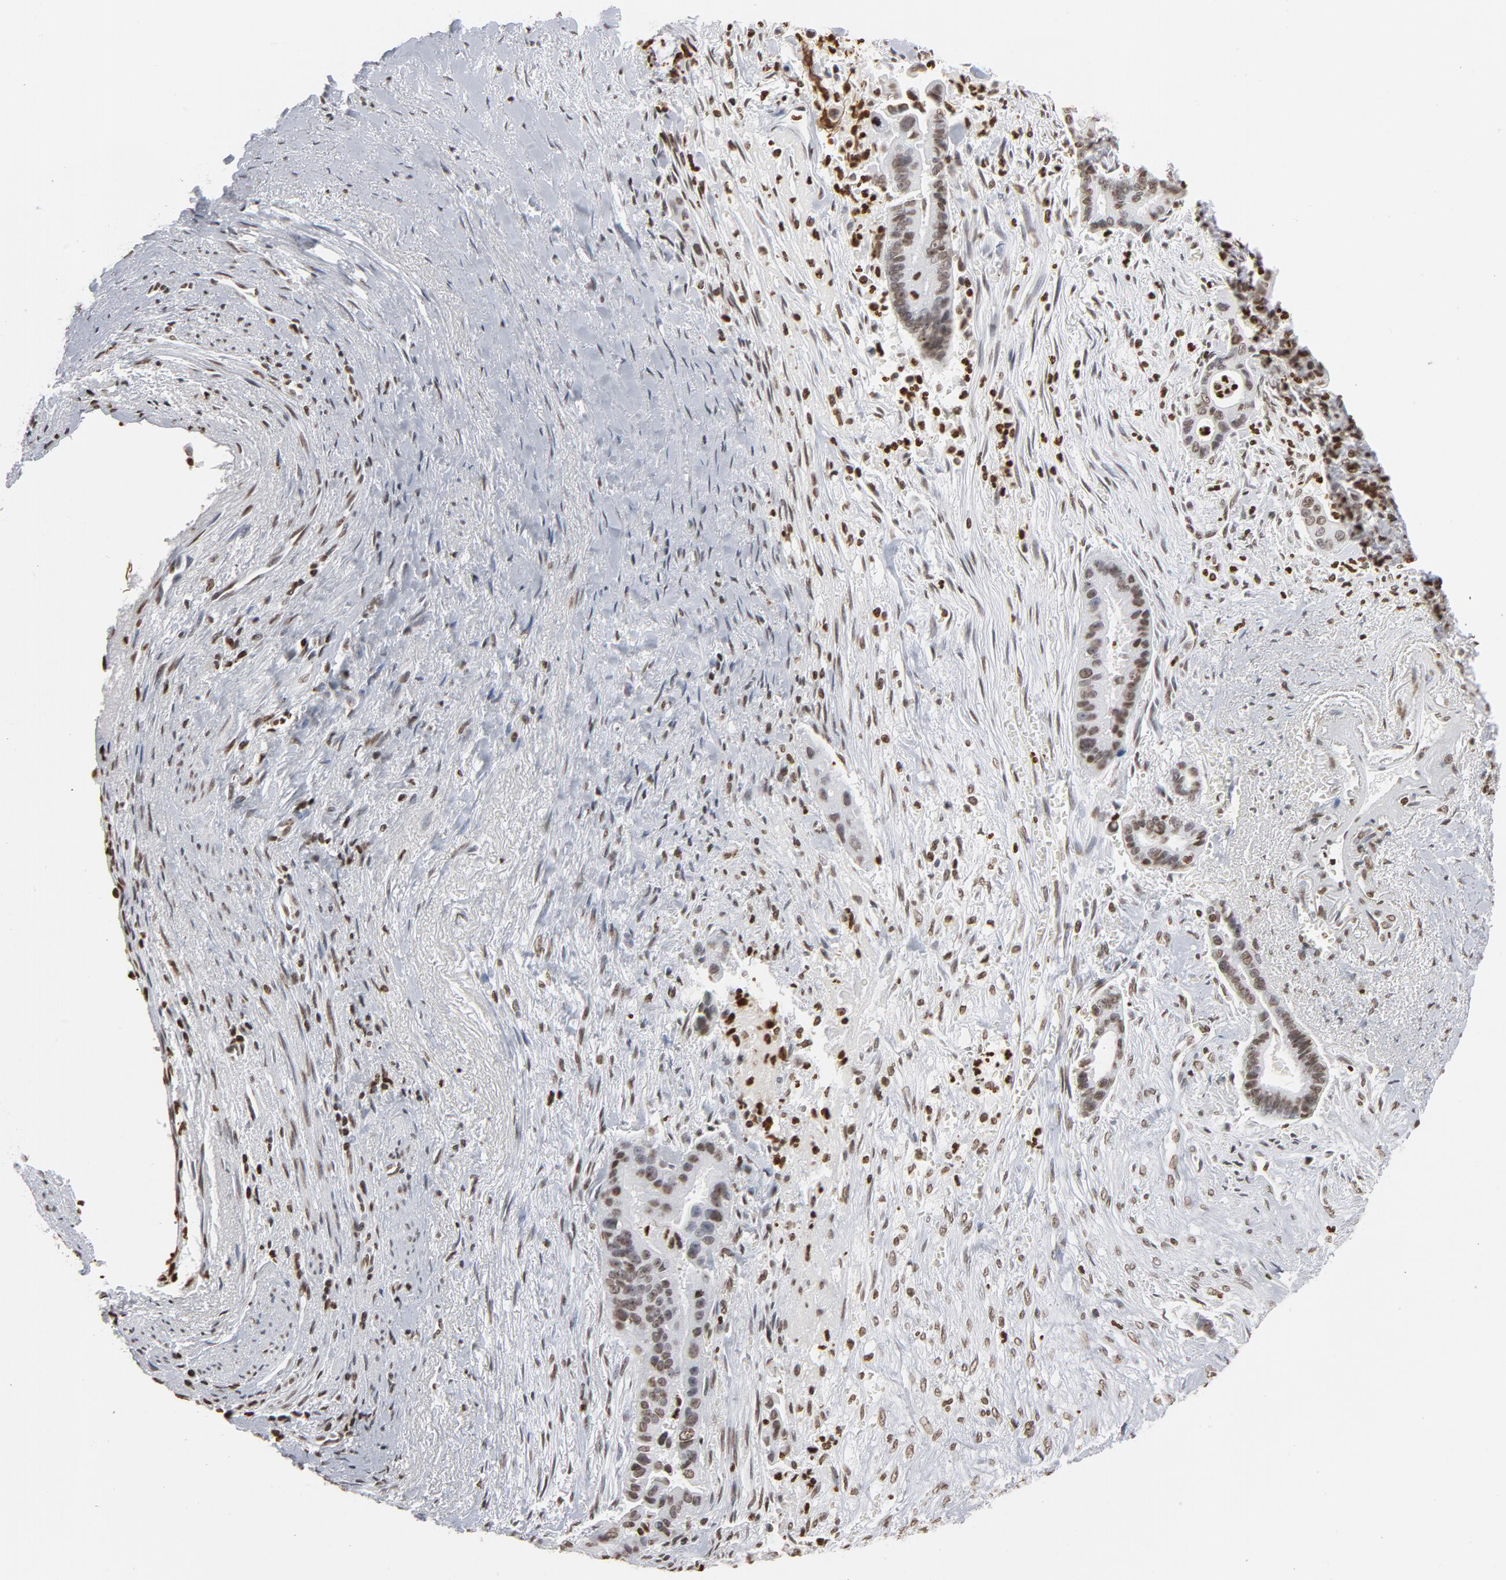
{"staining": {"intensity": "weak", "quantity": ">75%", "location": "nuclear"}, "tissue": "liver cancer", "cell_type": "Tumor cells", "image_type": "cancer", "snomed": [{"axis": "morphology", "description": "Cholangiocarcinoma"}, {"axis": "topography", "description": "Liver"}], "caption": "A brown stain shows weak nuclear expression of a protein in human liver cancer (cholangiocarcinoma) tumor cells.", "gene": "H2AC12", "patient": {"sex": "female", "age": 55}}